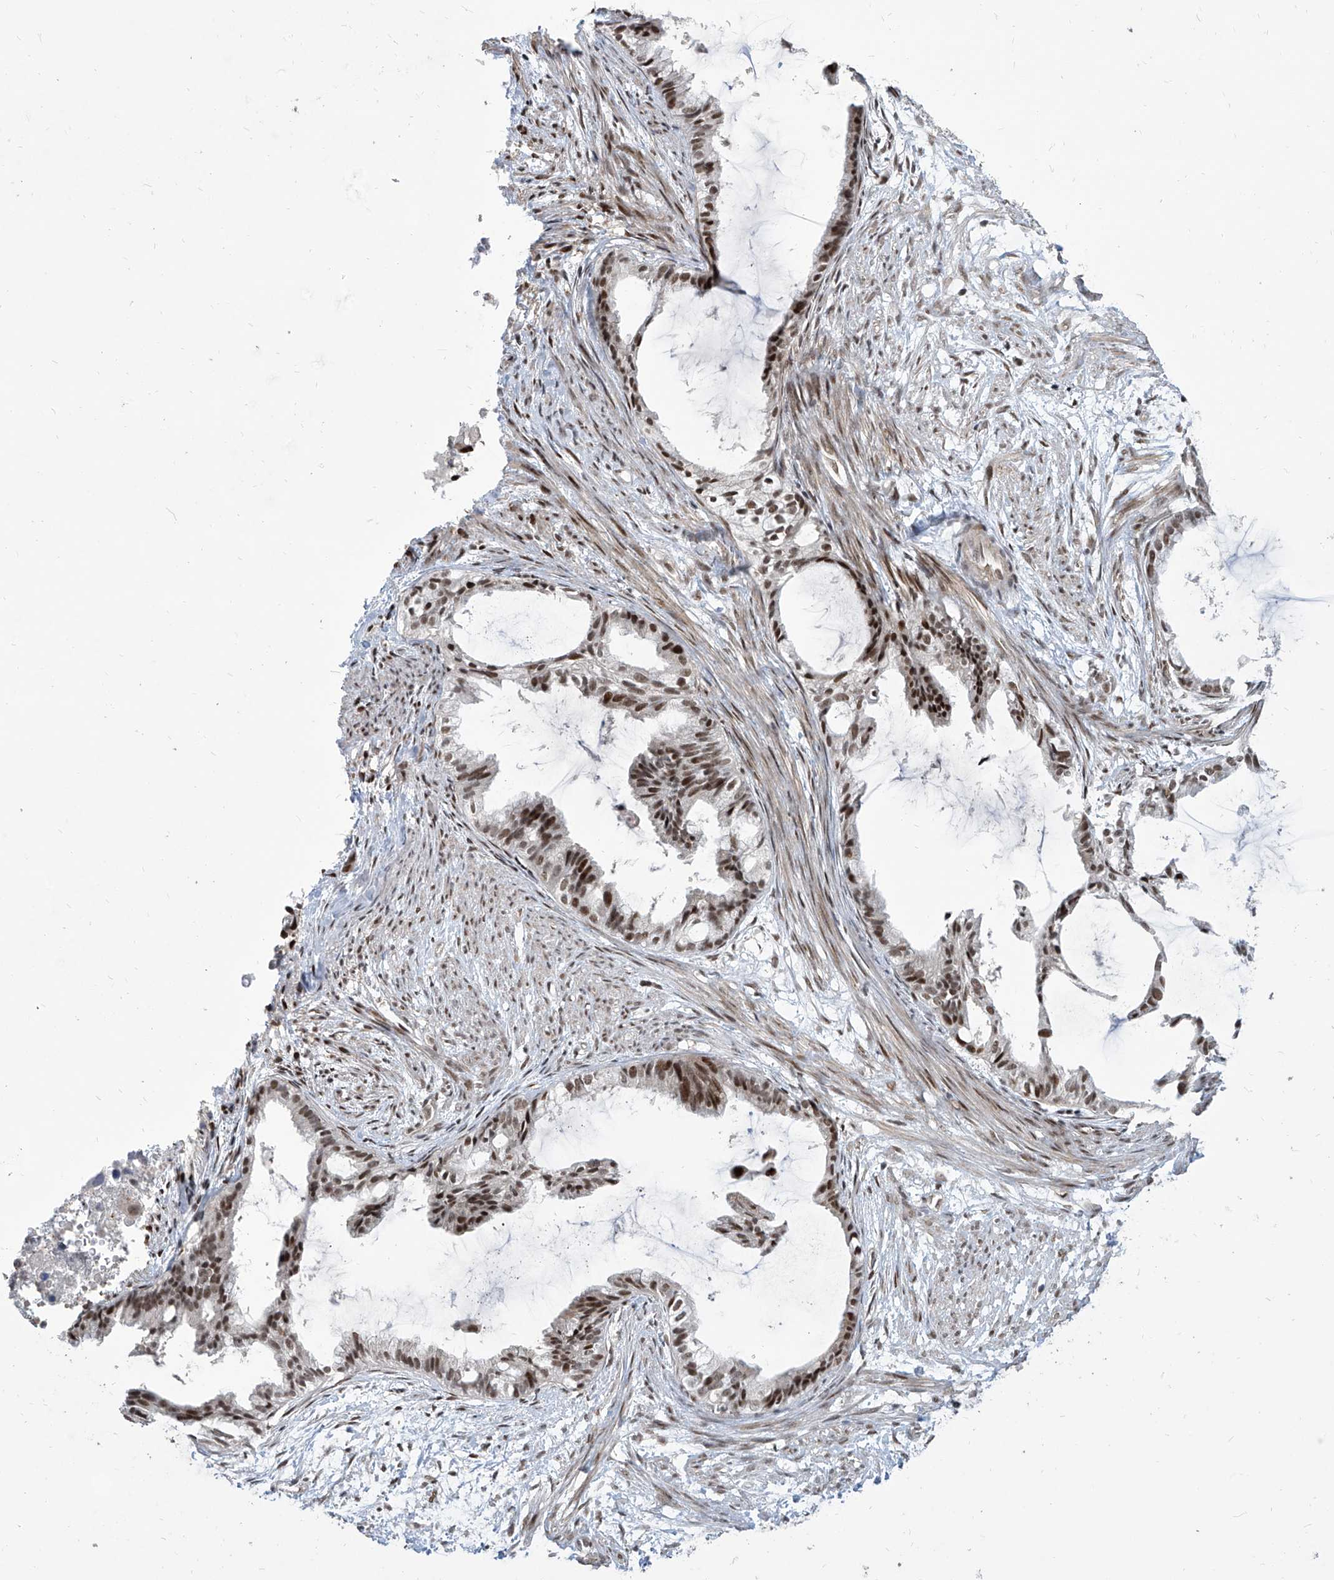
{"staining": {"intensity": "moderate", "quantity": ">75%", "location": "nuclear"}, "tissue": "cervical cancer", "cell_type": "Tumor cells", "image_type": "cancer", "snomed": [{"axis": "morphology", "description": "Normal tissue, NOS"}, {"axis": "morphology", "description": "Adenocarcinoma, NOS"}, {"axis": "topography", "description": "Cervix"}, {"axis": "topography", "description": "Endometrium"}], "caption": "A brown stain shows moderate nuclear positivity of a protein in human cervical adenocarcinoma tumor cells.", "gene": "IRF2", "patient": {"sex": "female", "age": 86}}